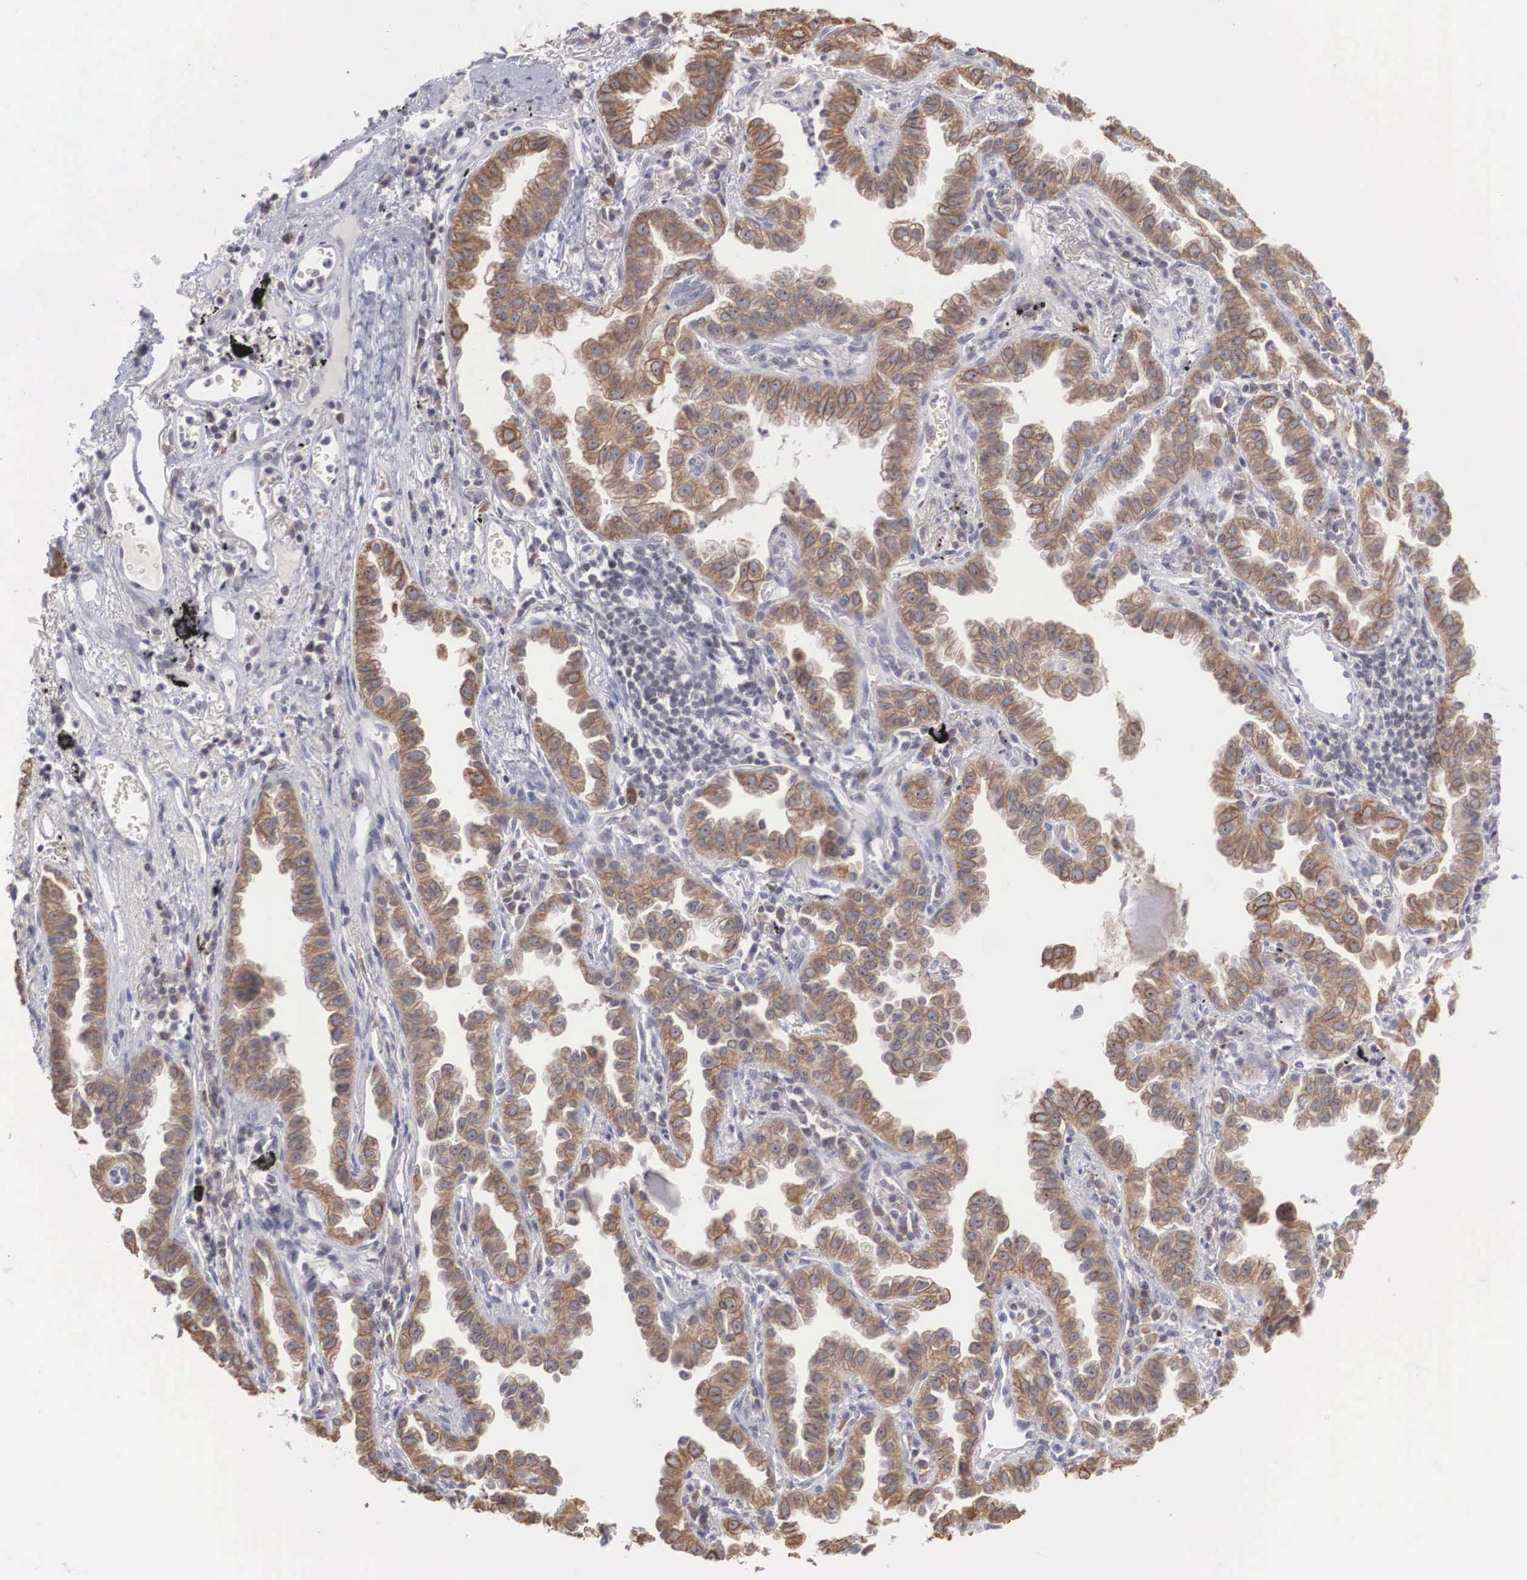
{"staining": {"intensity": "moderate", "quantity": "25%-75%", "location": "cytoplasmic/membranous"}, "tissue": "lung cancer", "cell_type": "Tumor cells", "image_type": "cancer", "snomed": [{"axis": "morphology", "description": "Adenocarcinoma, NOS"}, {"axis": "topography", "description": "Lung"}], "caption": "Lung cancer (adenocarcinoma) tissue reveals moderate cytoplasmic/membranous staining in approximately 25%-75% of tumor cells", "gene": "WDR89", "patient": {"sex": "female", "age": 50}}